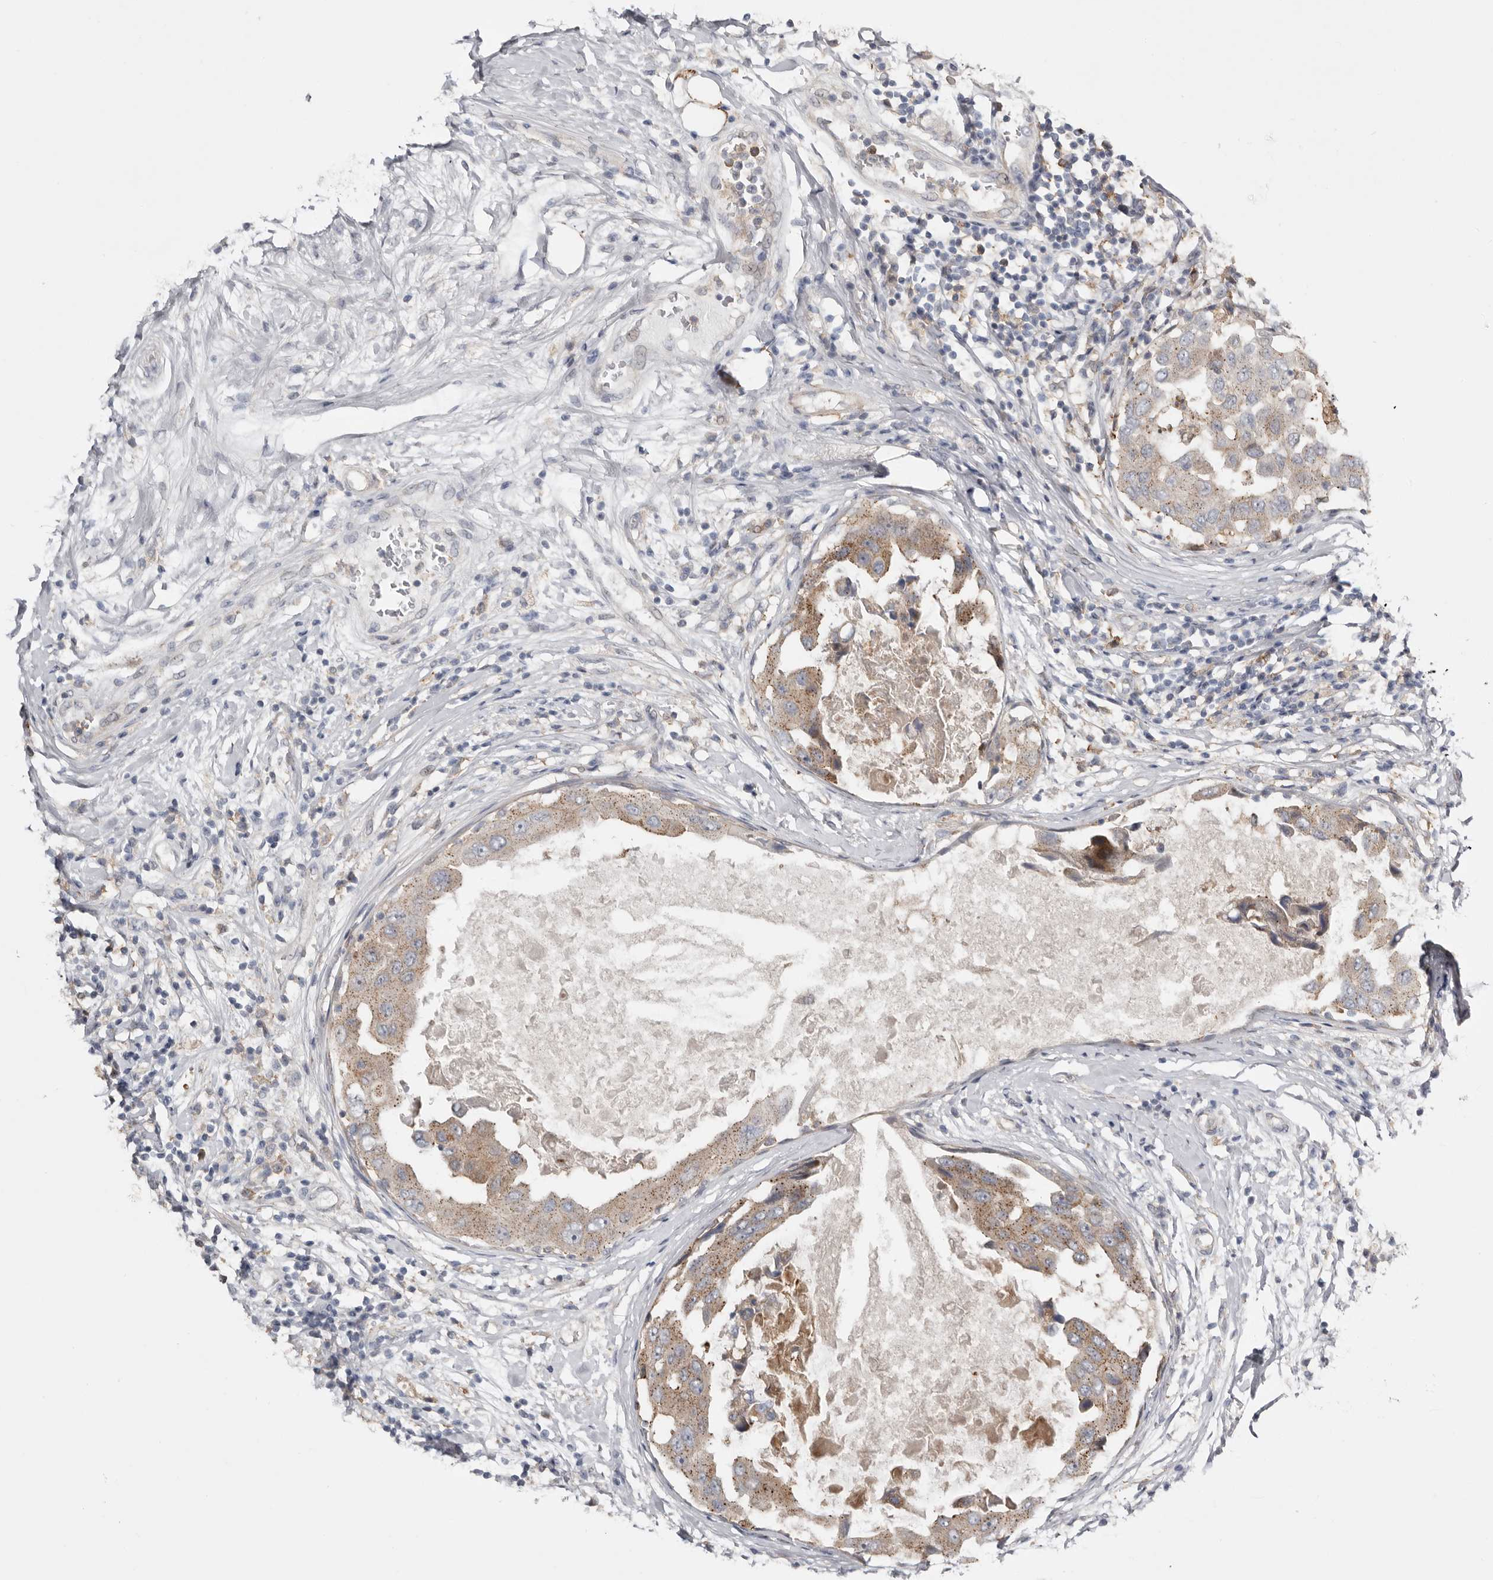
{"staining": {"intensity": "moderate", "quantity": ">75%", "location": "cytoplasmic/membranous"}, "tissue": "breast cancer", "cell_type": "Tumor cells", "image_type": "cancer", "snomed": [{"axis": "morphology", "description": "Duct carcinoma"}, {"axis": "topography", "description": "Breast"}], "caption": "Immunohistochemistry (IHC) histopathology image of invasive ductal carcinoma (breast) stained for a protein (brown), which exhibits medium levels of moderate cytoplasmic/membranous expression in approximately >75% of tumor cells.", "gene": "MSRB2", "patient": {"sex": "female", "age": 27}}